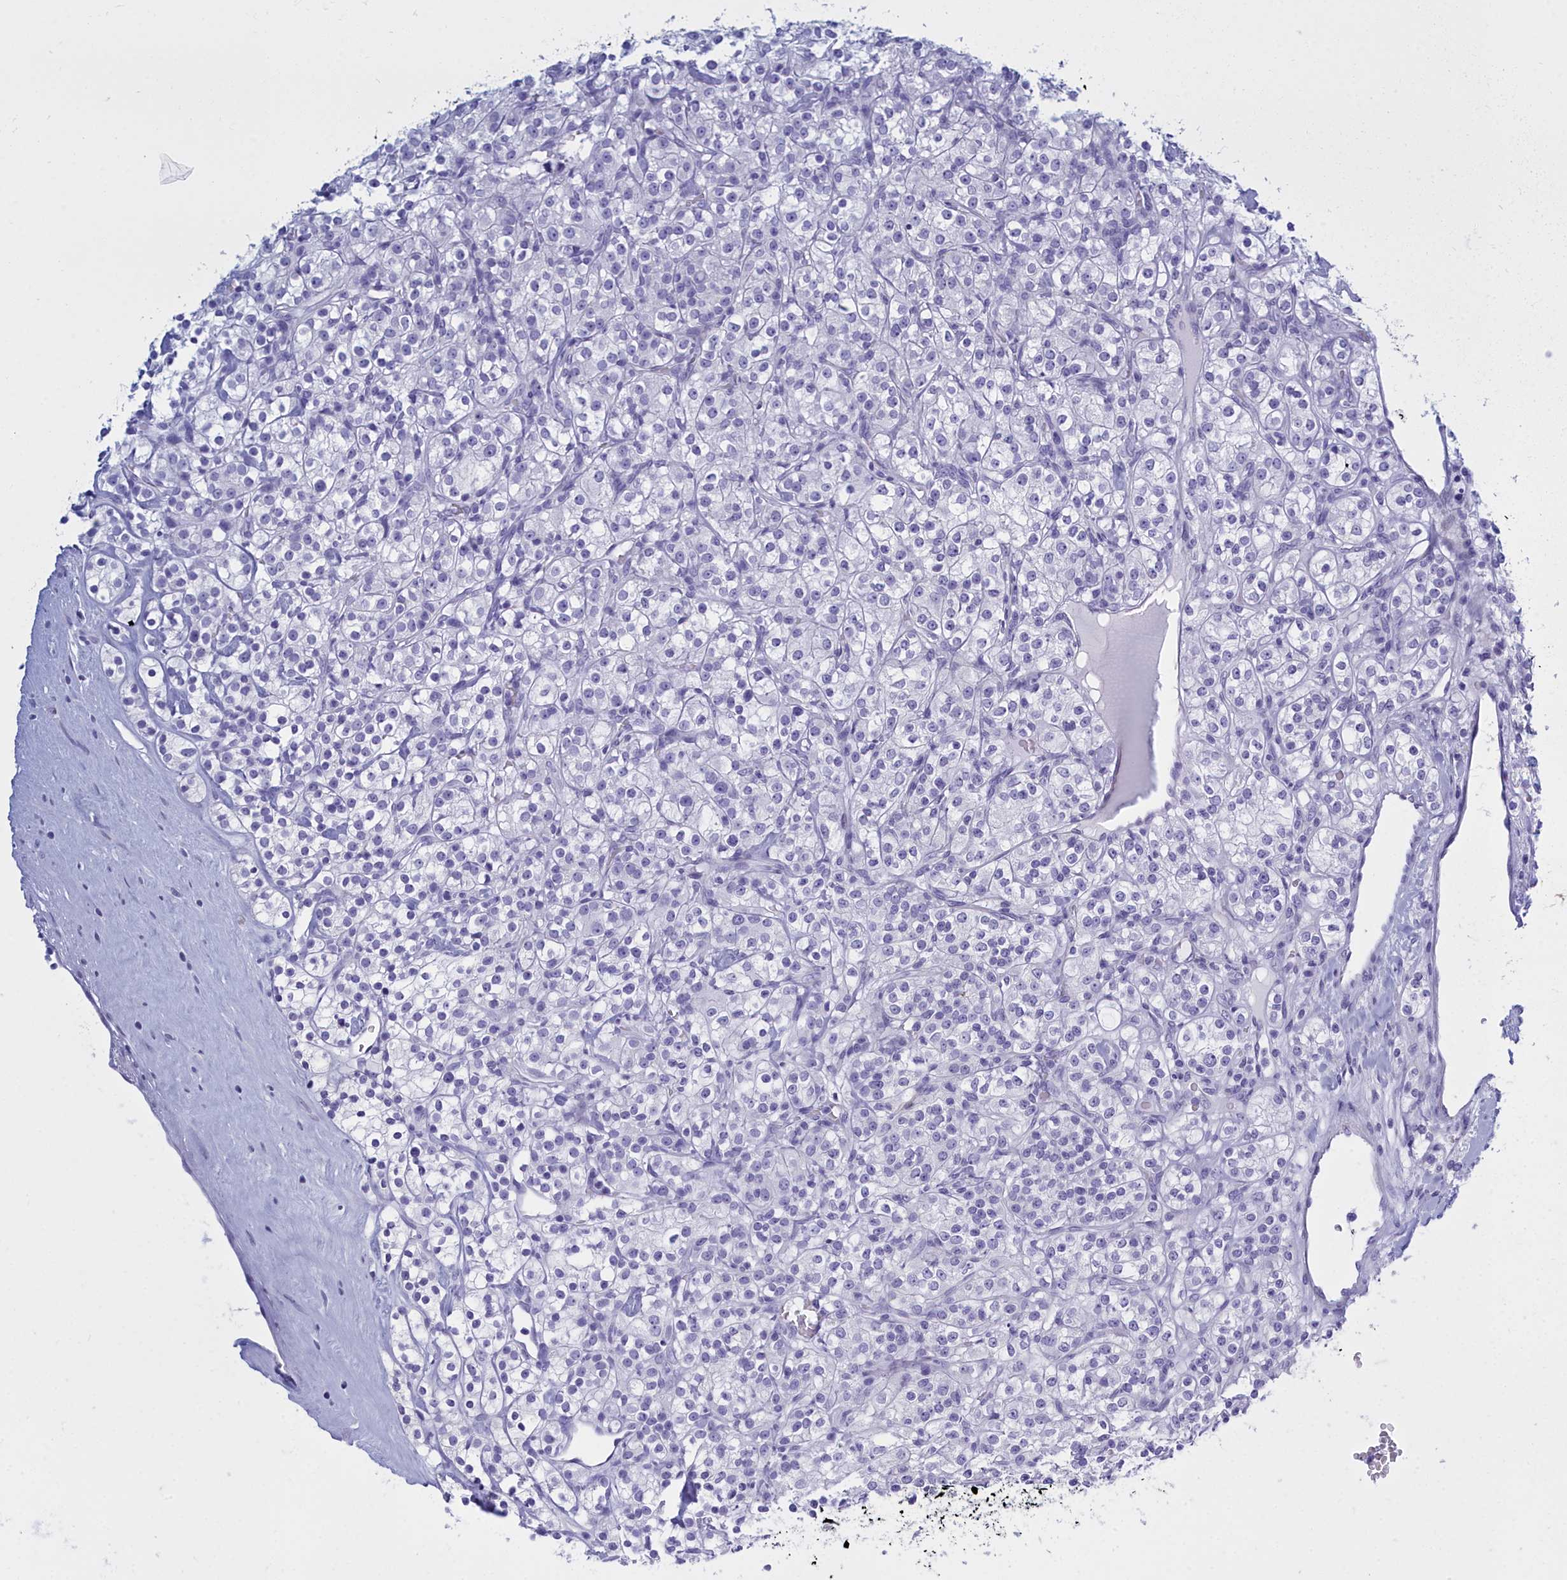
{"staining": {"intensity": "negative", "quantity": "none", "location": "none"}, "tissue": "renal cancer", "cell_type": "Tumor cells", "image_type": "cancer", "snomed": [{"axis": "morphology", "description": "Adenocarcinoma, NOS"}, {"axis": "topography", "description": "Kidney"}], "caption": "Immunohistochemical staining of adenocarcinoma (renal) reveals no significant staining in tumor cells. The staining was performed using DAB (3,3'-diaminobenzidine) to visualize the protein expression in brown, while the nuclei were stained in blue with hematoxylin (Magnification: 20x).", "gene": "TMEM97", "patient": {"sex": "male", "age": 77}}